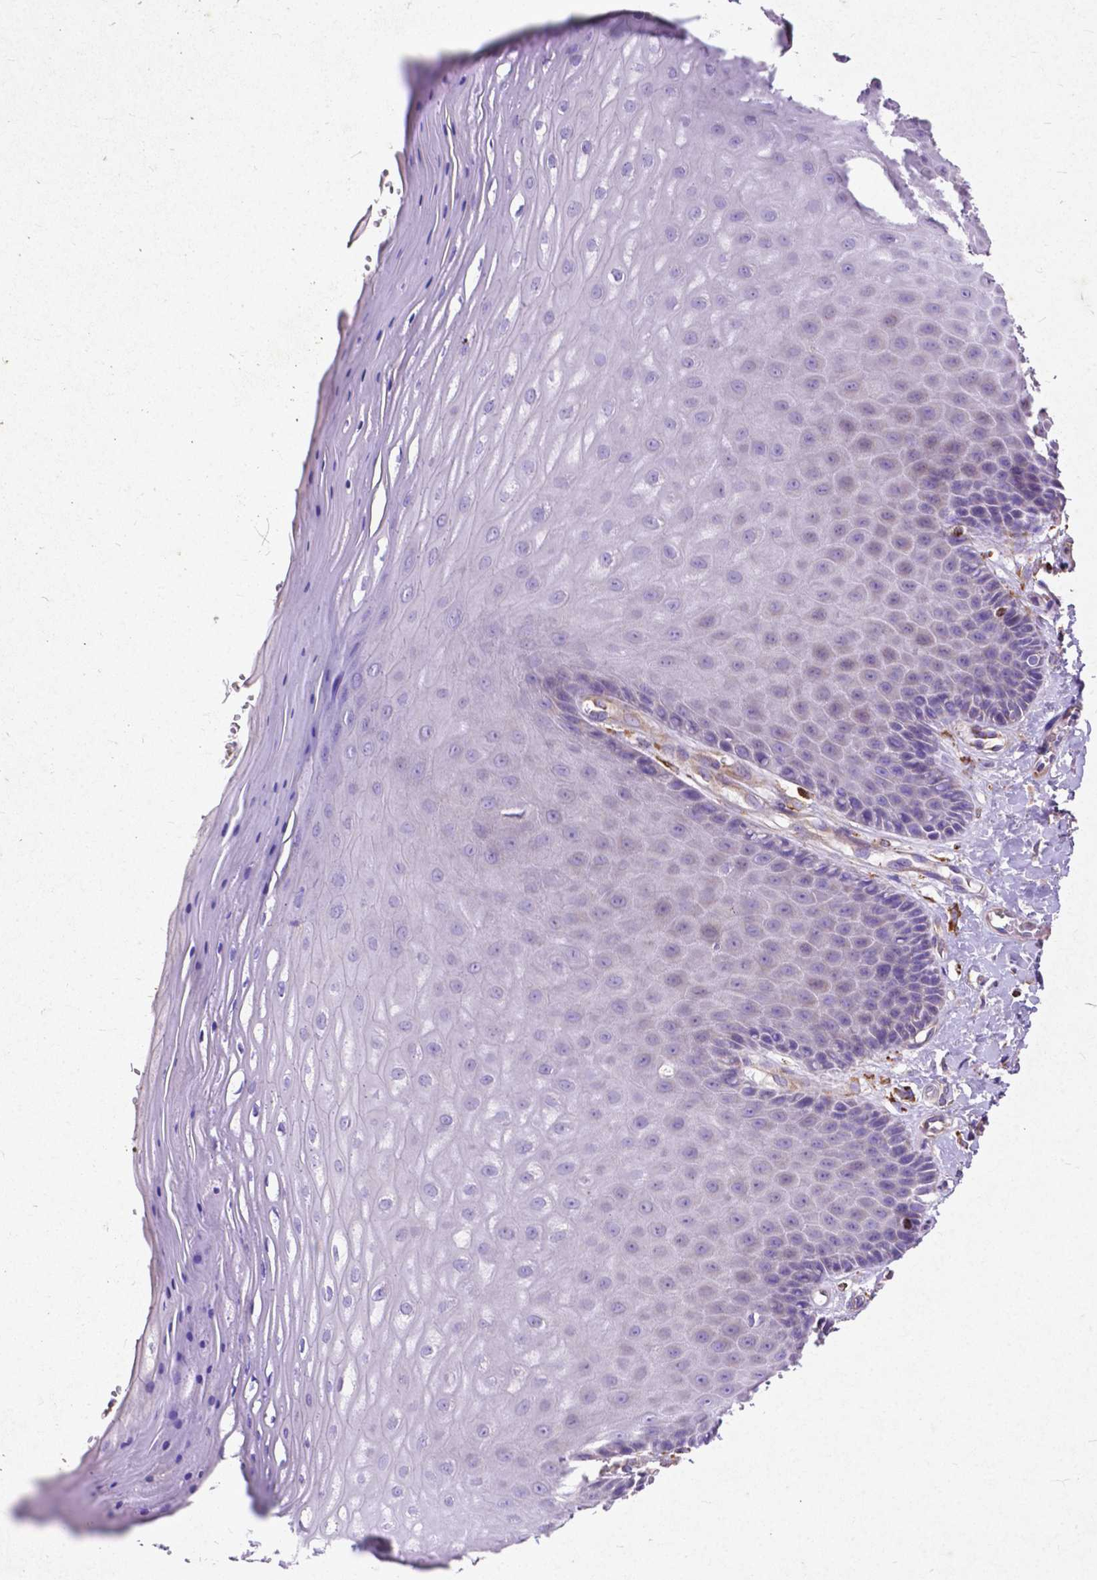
{"staining": {"intensity": "moderate", "quantity": "<25%", "location": "cytoplasmic/membranous"}, "tissue": "vagina", "cell_type": "Squamous epithelial cells", "image_type": "normal", "snomed": [{"axis": "morphology", "description": "Normal tissue, NOS"}, {"axis": "topography", "description": "Vagina"}], "caption": "Approximately <25% of squamous epithelial cells in normal vagina display moderate cytoplasmic/membranous protein positivity as visualized by brown immunohistochemical staining.", "gene": "THEGL", "patient": {"sex": "female", "age": 83}}